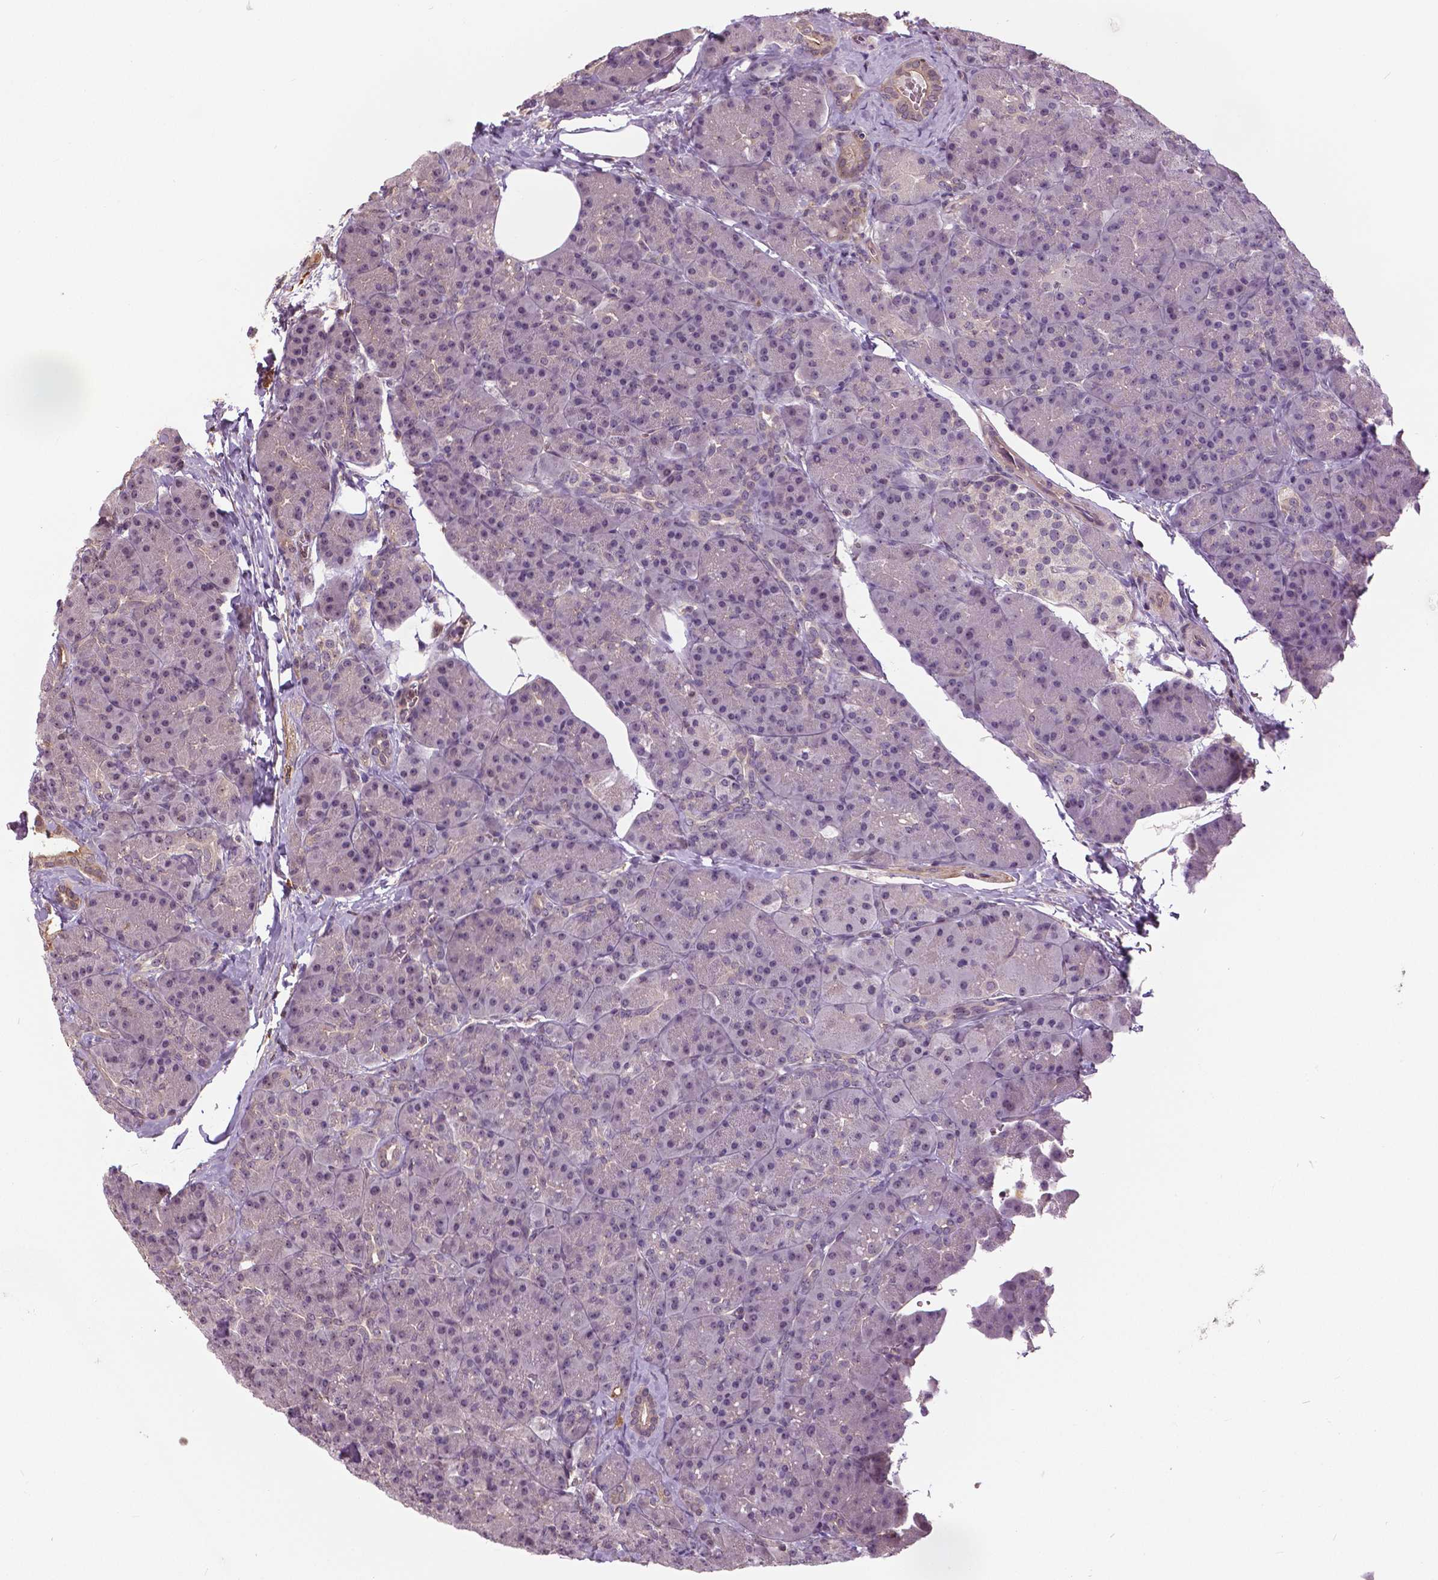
{"staining": {"intensity": "moderate", "quantity": "<25%", "location": "cytoplasmic/membranous"}, "tissue": "pancreas", "cell_type": "Exocrine glandular cells", "image_type": "normal", "snomed": [{"axis": "morphology", "description": "Normal tissue, NOS"}, {"axis": "topography", "description": "Pancreas"}], "caption": "Immunohistochemistry (IHC) of benign pancreas displays low levels of moderate cytoplasmic/membranous expression in about <25% of exocrine glandular cells.", "gene": "ANXA13", "patient": {"sex": "male", "age": 57}}